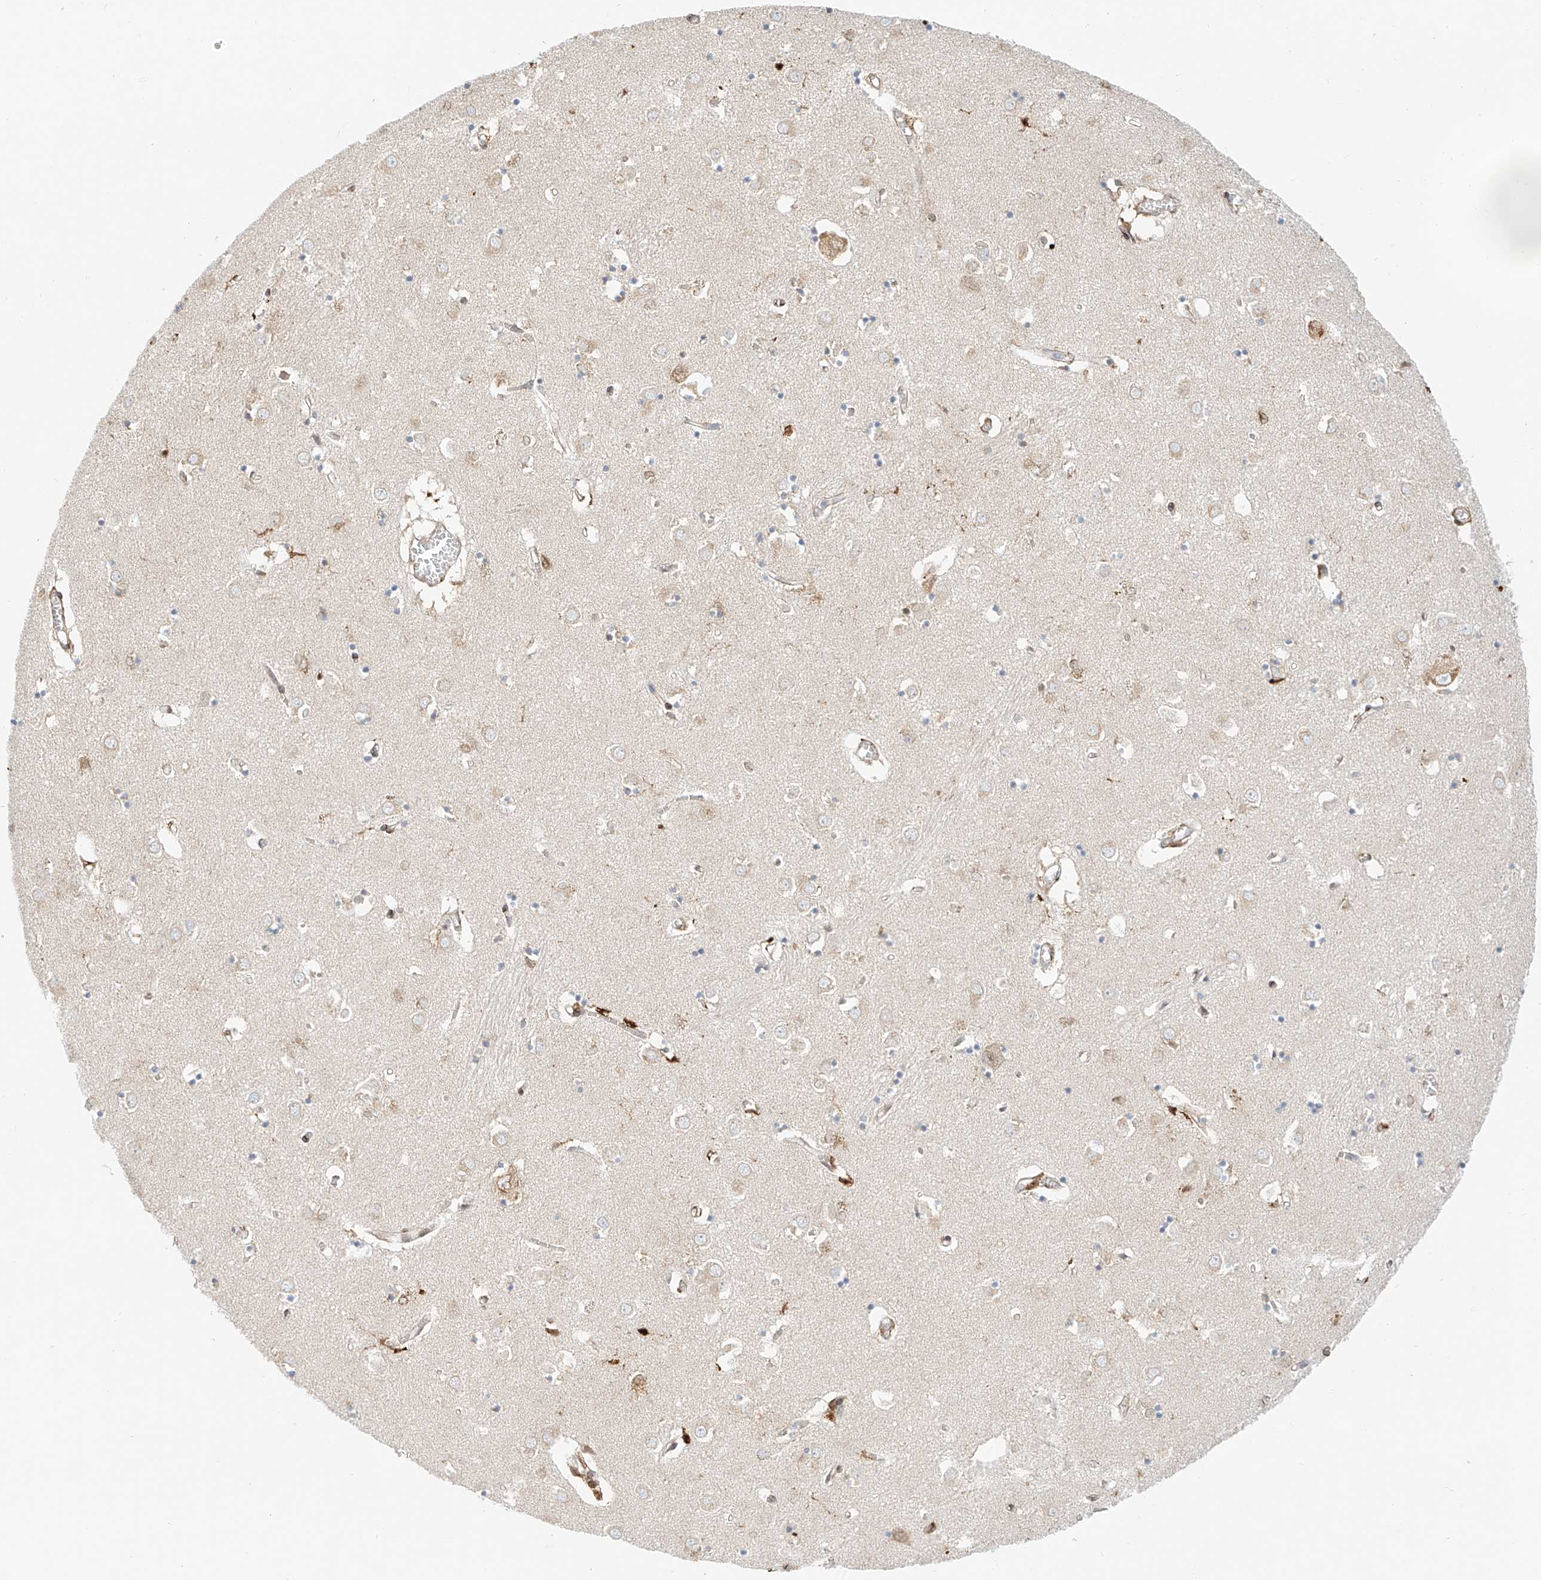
{"staining": {"intensity": "negative", "quantity": "none", "location": "none"}, "tissue": "caudate", "cell_type": "Glial cells", "image_type": "normal", "snomed": [{"axis": "morphology", "description": "Normal tissue, NOS"}, {"axis": "topography", "description": "Lateral ventricle wall"}], "caption": "IHC photomicrograph of unremarkable caudate stained for a protein (brown), which shows no expression in glial cells.", "gene": "PCYOX1", "patient": {"sex": "male", "age": 70}}